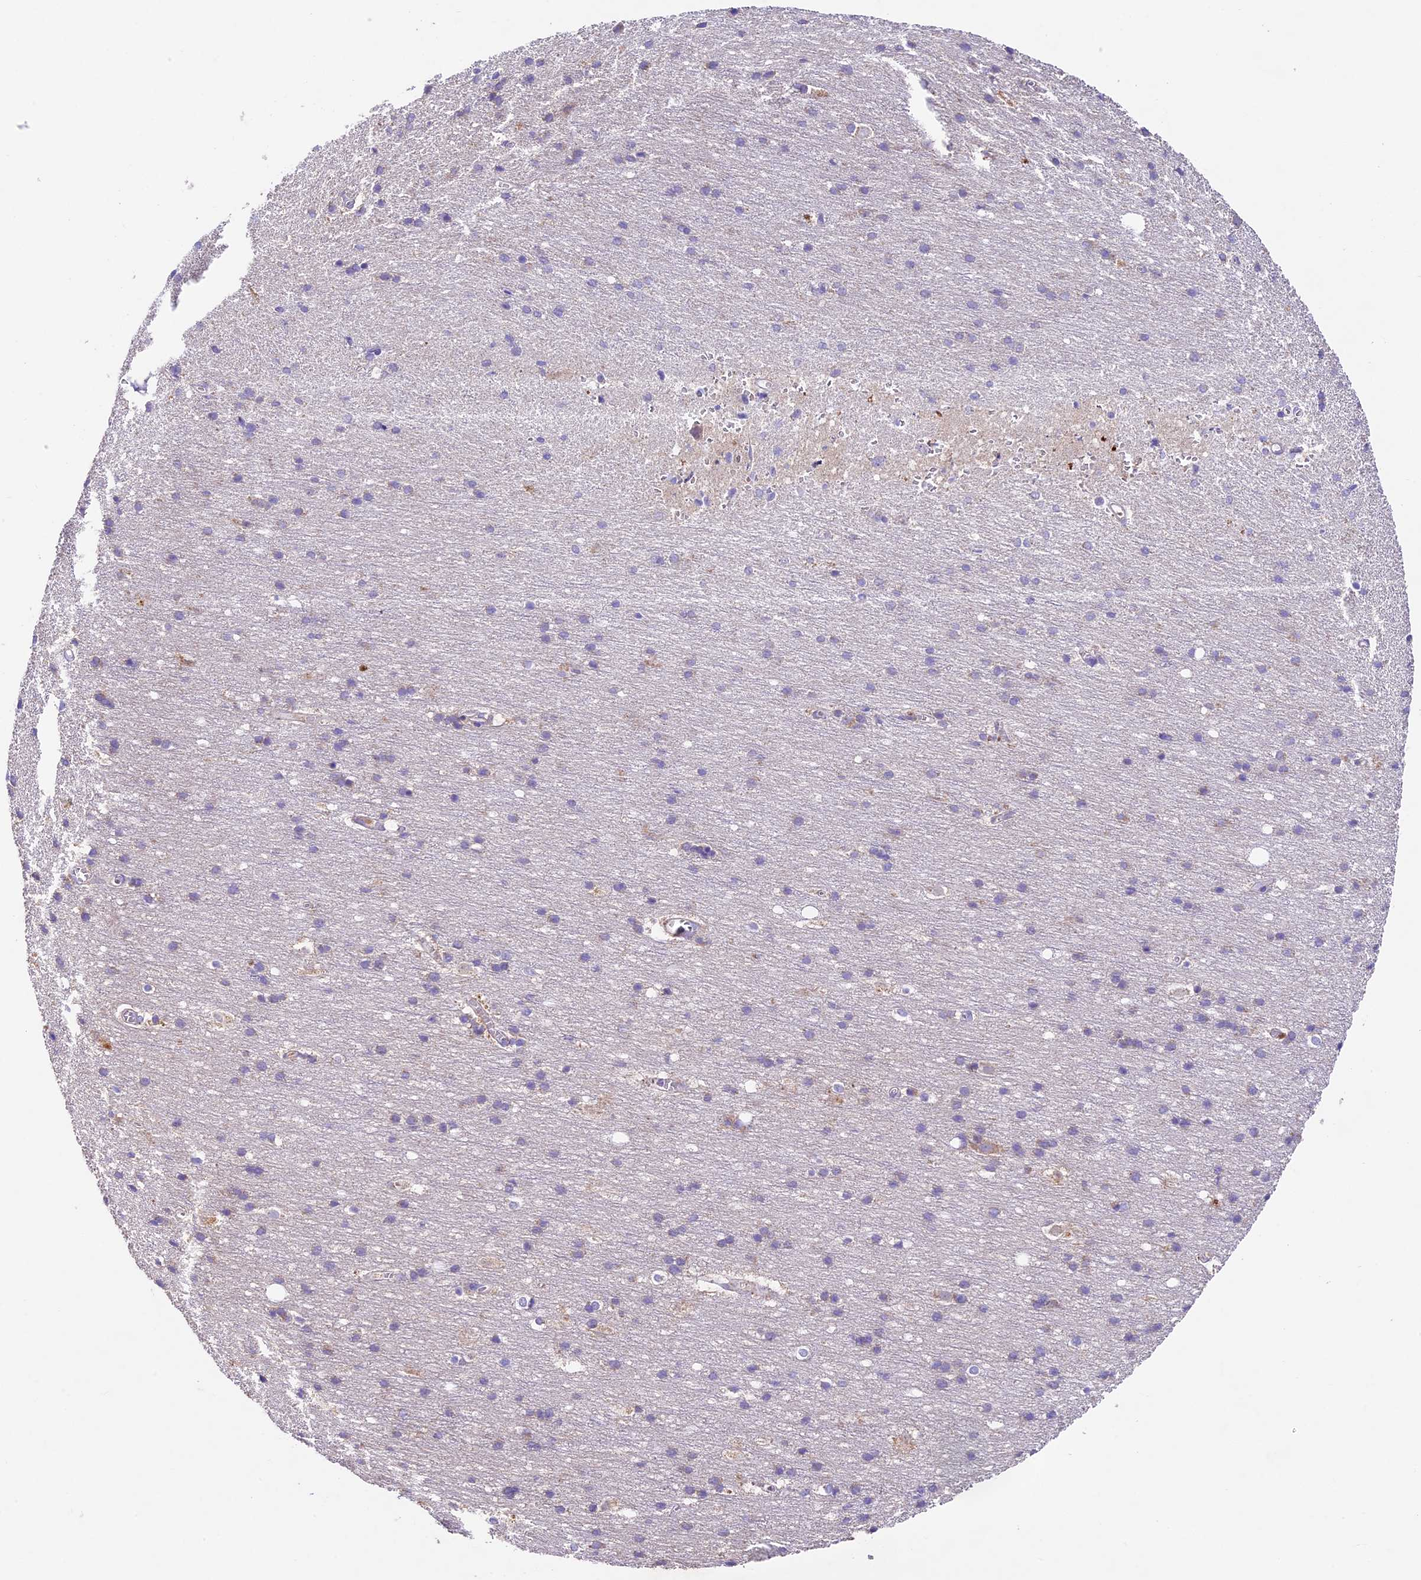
{"staining": {"intensity": "negative", "quantity": "none", "location": "none"}, "tissue": "cerebral cortex", "cell_type": "Endothelial cells", "image_type": "normal", "snomed": [{"axis": "morphology", "description": "Normal tissue, NOS"}, {"axis": "topography", "description": "Cerebral cortex"}], "caption": "This is a photomicrograph of immunohistochemistry (IHC) staining of unremarkable cerebral cortex, which shows no positivity in endothelial cells. (Brightfield microscopy of DAB immunohistochemistry (IHC) at high magnification).", "gene": "PMPCB", "patient": {"sex": "male", "age": 54}}